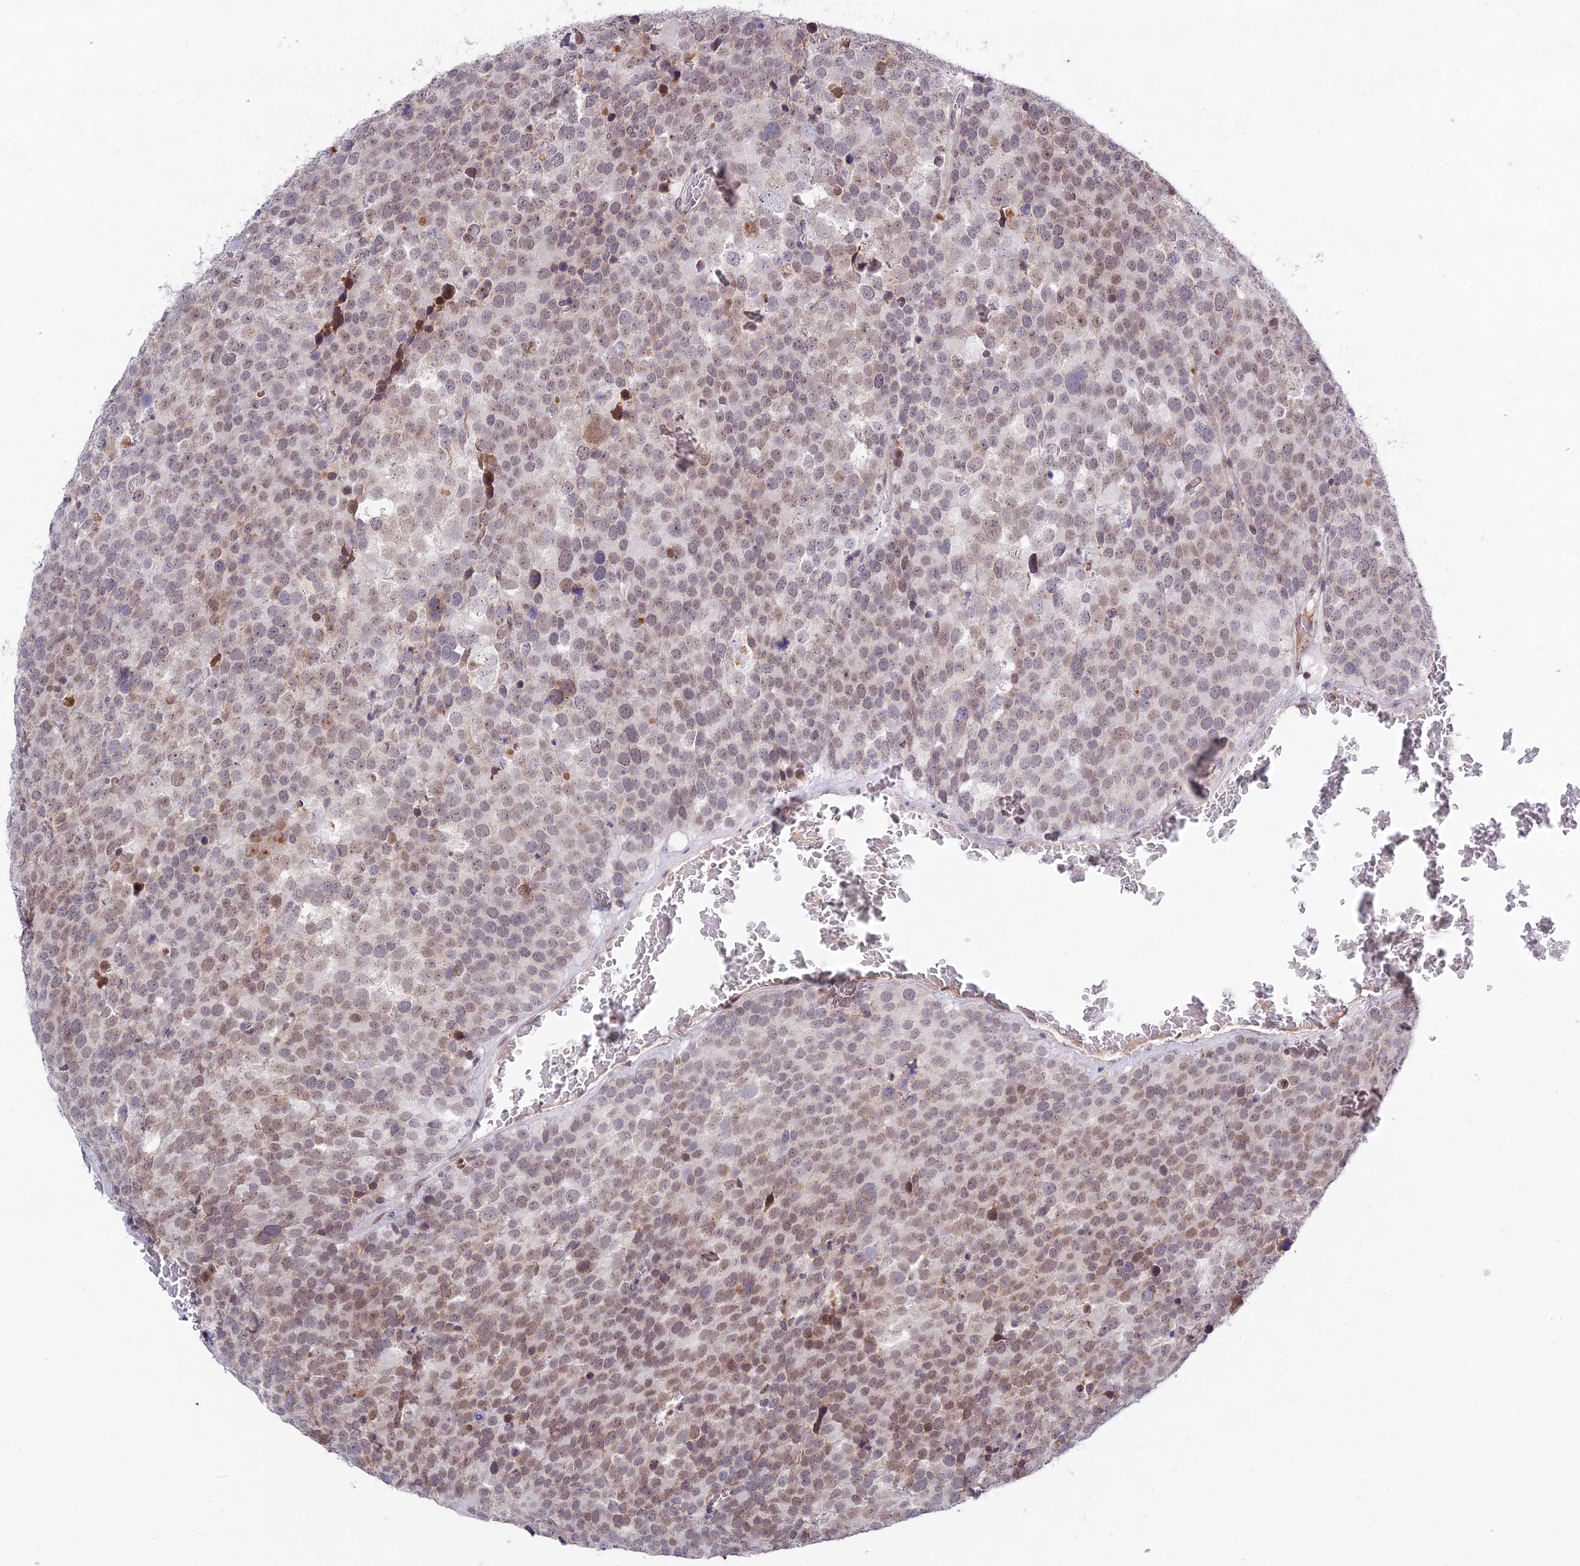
{"staining": {"intensity": "weak", "quantity": "25%-75%", "location": "nuclear"}, "tissue": "testis cancer", "cell_type": "Tumor cells", "image_type": "cancer", "snomed": [{"axis": "morphology", "description": "Seminoma, NOS"}, {"axis": "topography", "description": "Testis"}], "caption": "Testis cancer (seminoma) stained with DAB (3,3'-diaminobenzidine) immunohistochemistry reveals low levels of weak nuclear expression in approximately 25%-75% of tumor cells. The protein of interest is stained brown, and the nuclei are stained in blue (DAB (3,3'-diaminobenzidine) IHC with brightfield microscopy, high magnification).", "gene": "RAVER1", "patient": {"sex": "male", "age": 71}}